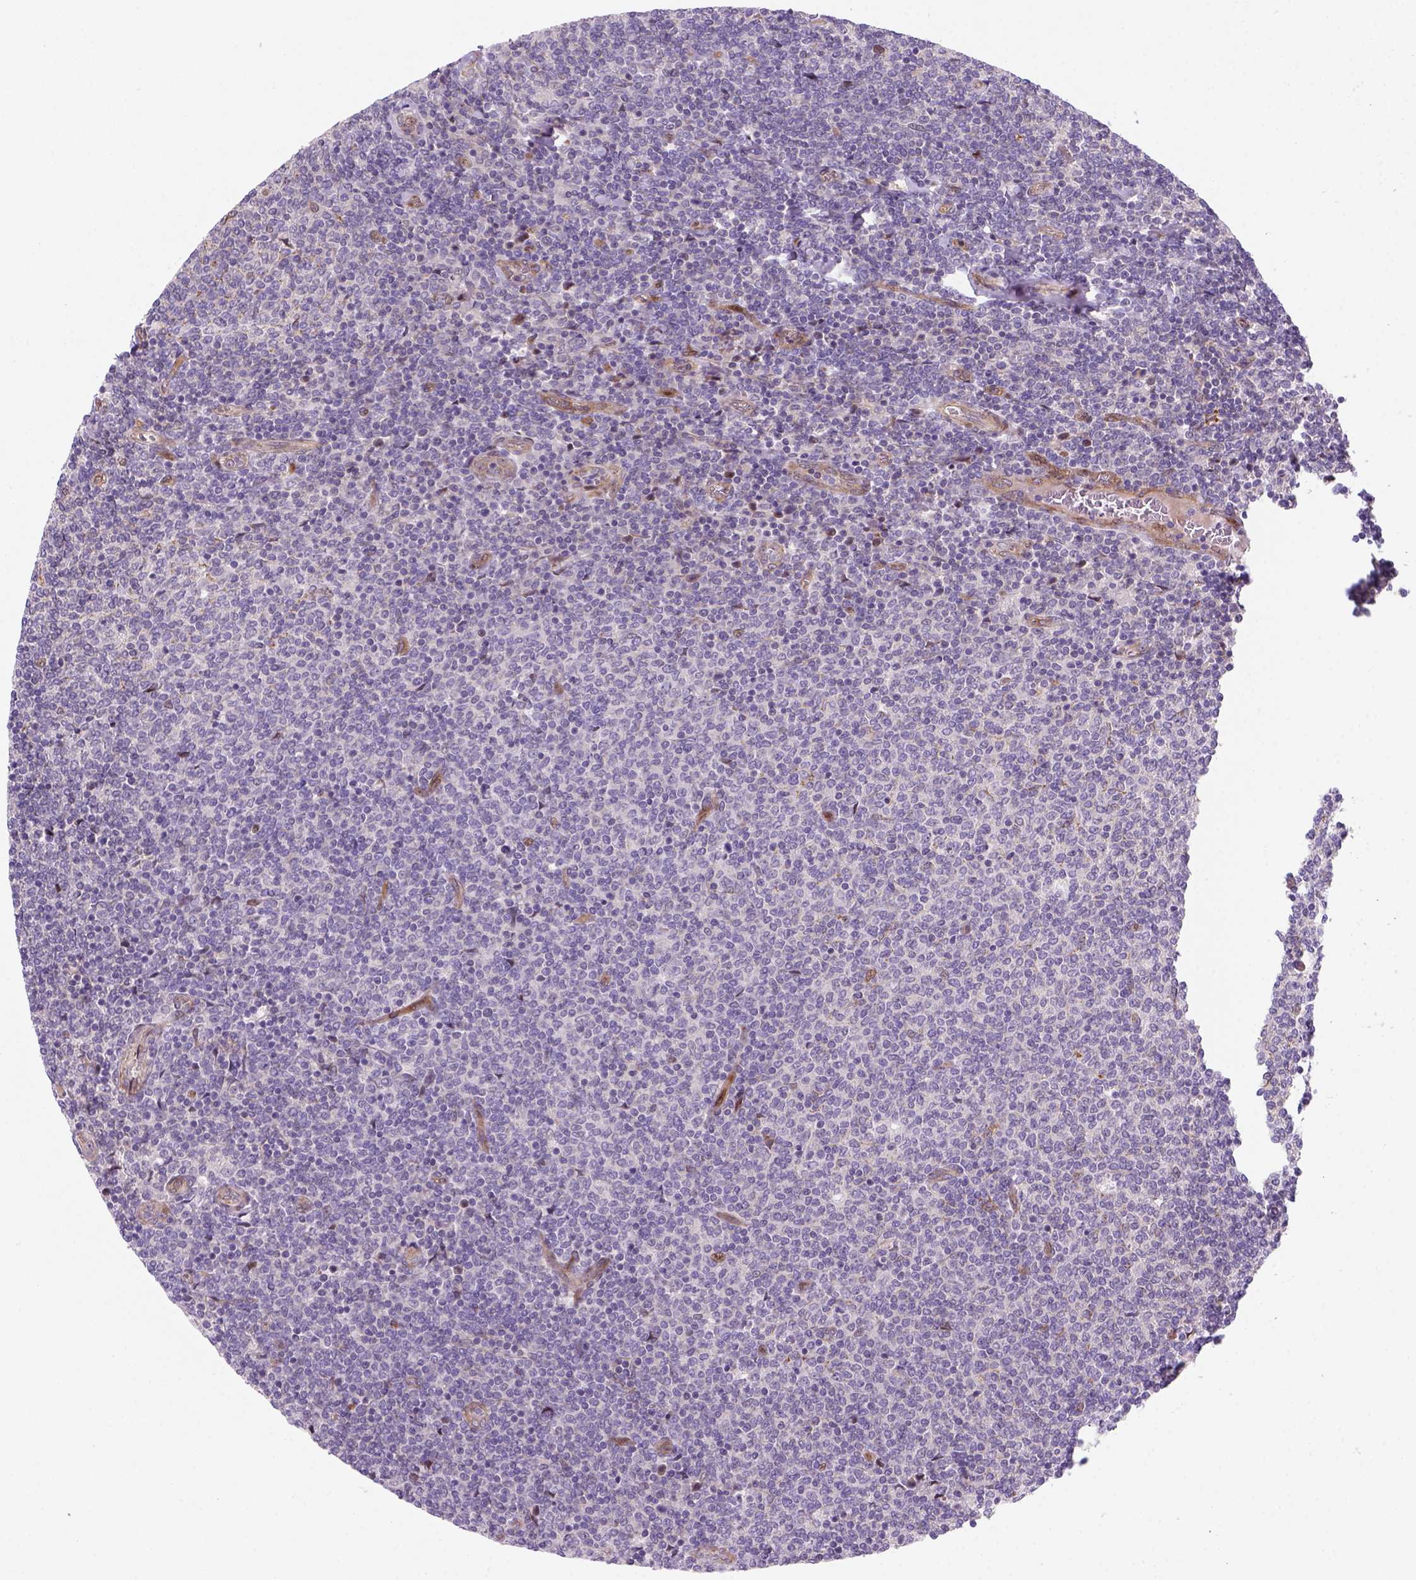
{"staining": {"intensity": "negative", "quantity": "none", "location": "none"}, "tissue": "lymphoma", "cell_type": "Tumor cells", "image_type": "cancer", "snomed": [{"axis": "morphology", "description": "Malignant lymphoma, non-Hodgkin's type, Low grade"}, {"axis": "topography", "description": "Lymph node"}], "caption": "There is no significant positivity in tumor cells of malignant lymphoma, non-Hodgkin's type (low-grade). (Stains: DAB (3,3'-diaminobenzidine) immunohistochemistry with hematoxylin counter stain, Microscopy: brightfield microscopy at high magnification).", "gene": "VSTM5", "patient": {"sex": "male", "age": 52}}